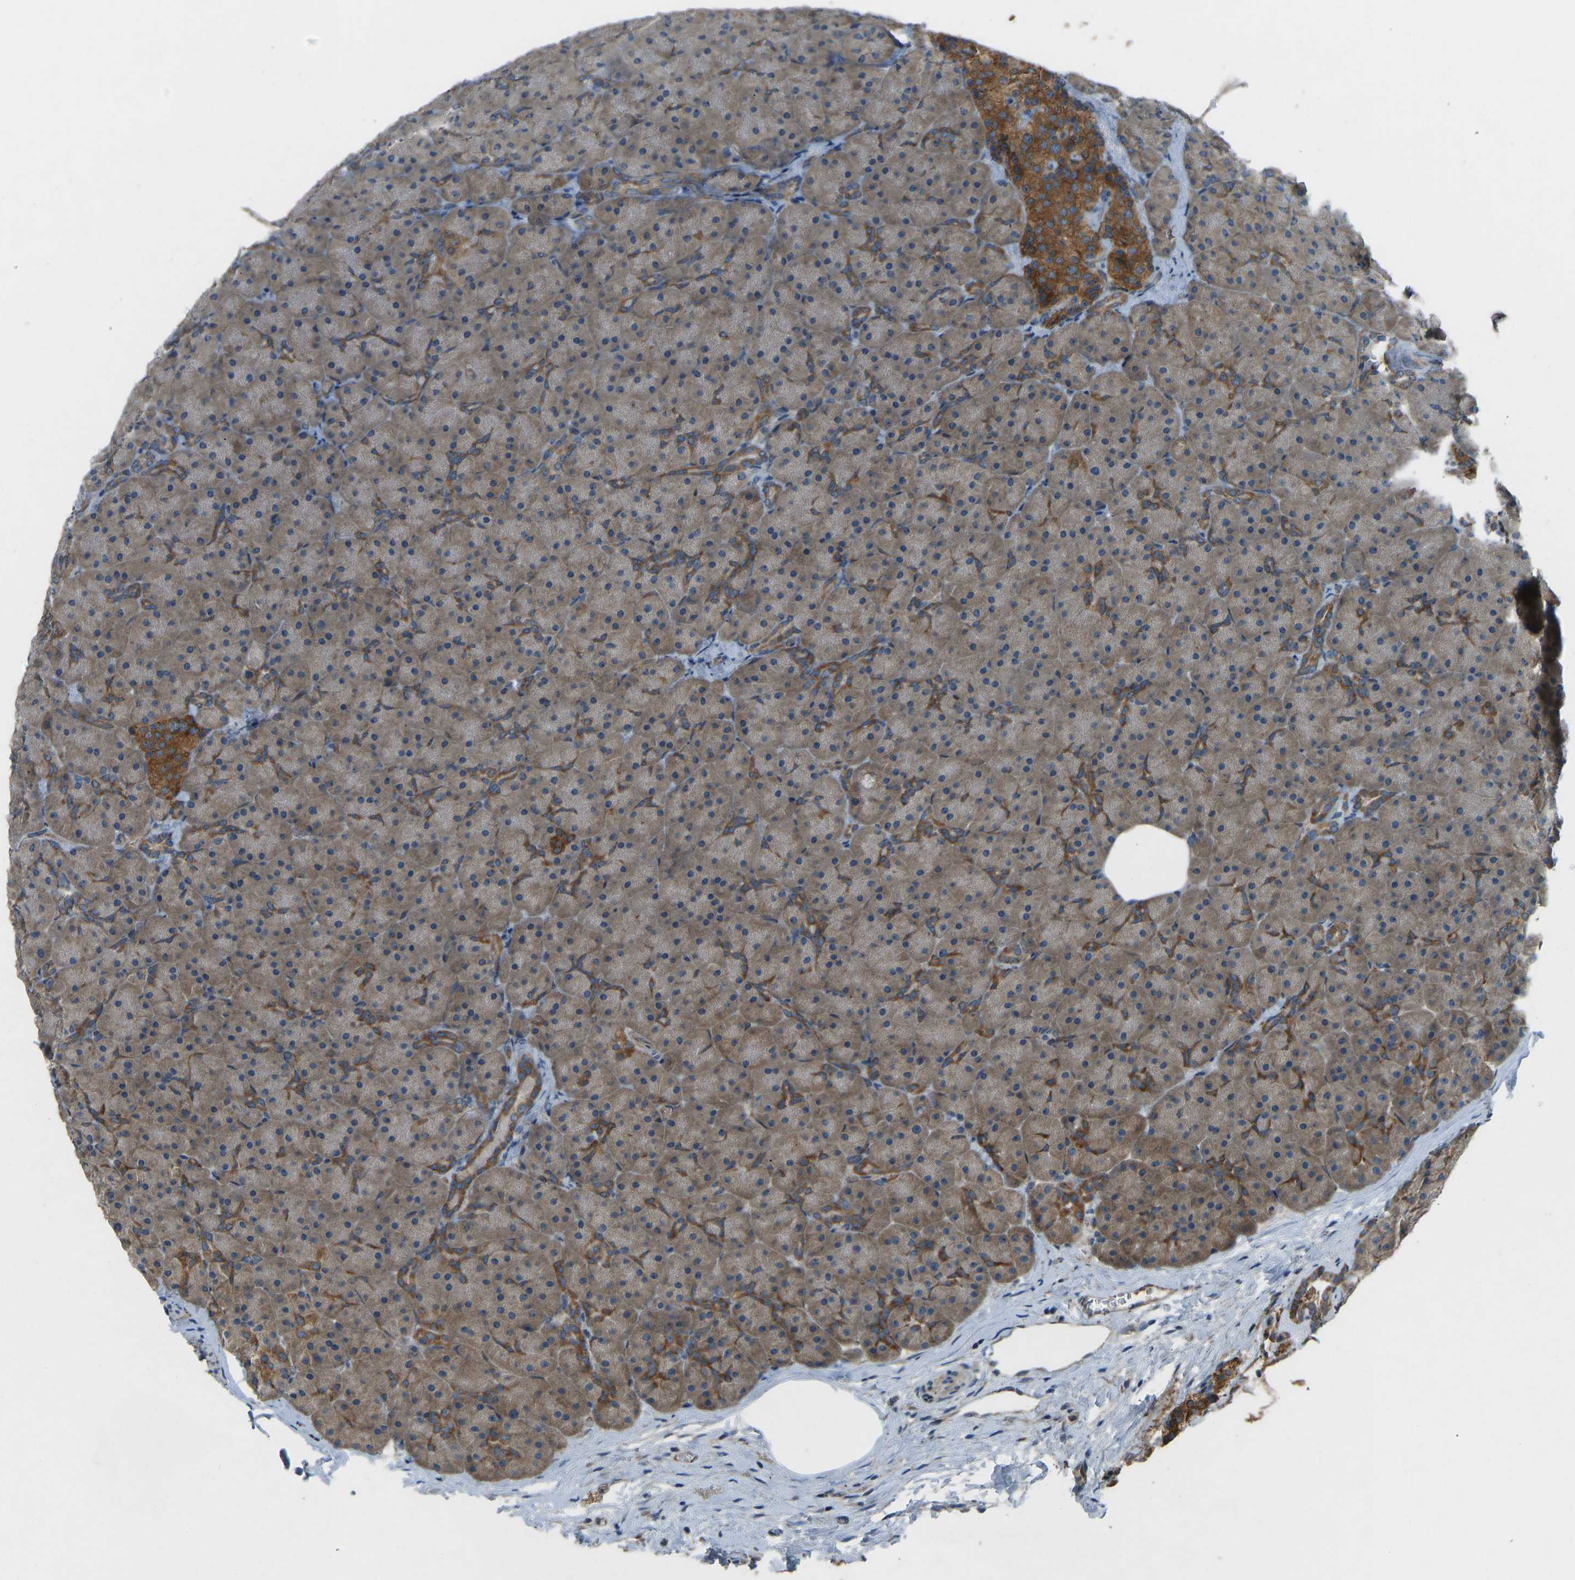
{"staining": {"intensity": "moderate", "quantity": ">75%", "location": "cytoplasmic/membranous"}, "tissue": "pancreas", "cell_type": "Exocrine glandular cells", "image_type": "normal", "snomed": [{"axis": "morphology", "description": "Normal tissue, NOS"}, {"axis": "topography", "description": "Pancreas"}], "caption": "IHC of normal human pancreas demonstrates medium levels of moderate cytoplasmic/membranous expression in approximately >75% of exocrine glandular cells. The protein of interest is stained brown, and the nuclei are stained in blue (DAB (3,3'-diaminobenzidine) IHC with brightfield microscopy, high magnification).", "gene": "STAU2", "patient": {"sex": "male", "age": 66}}